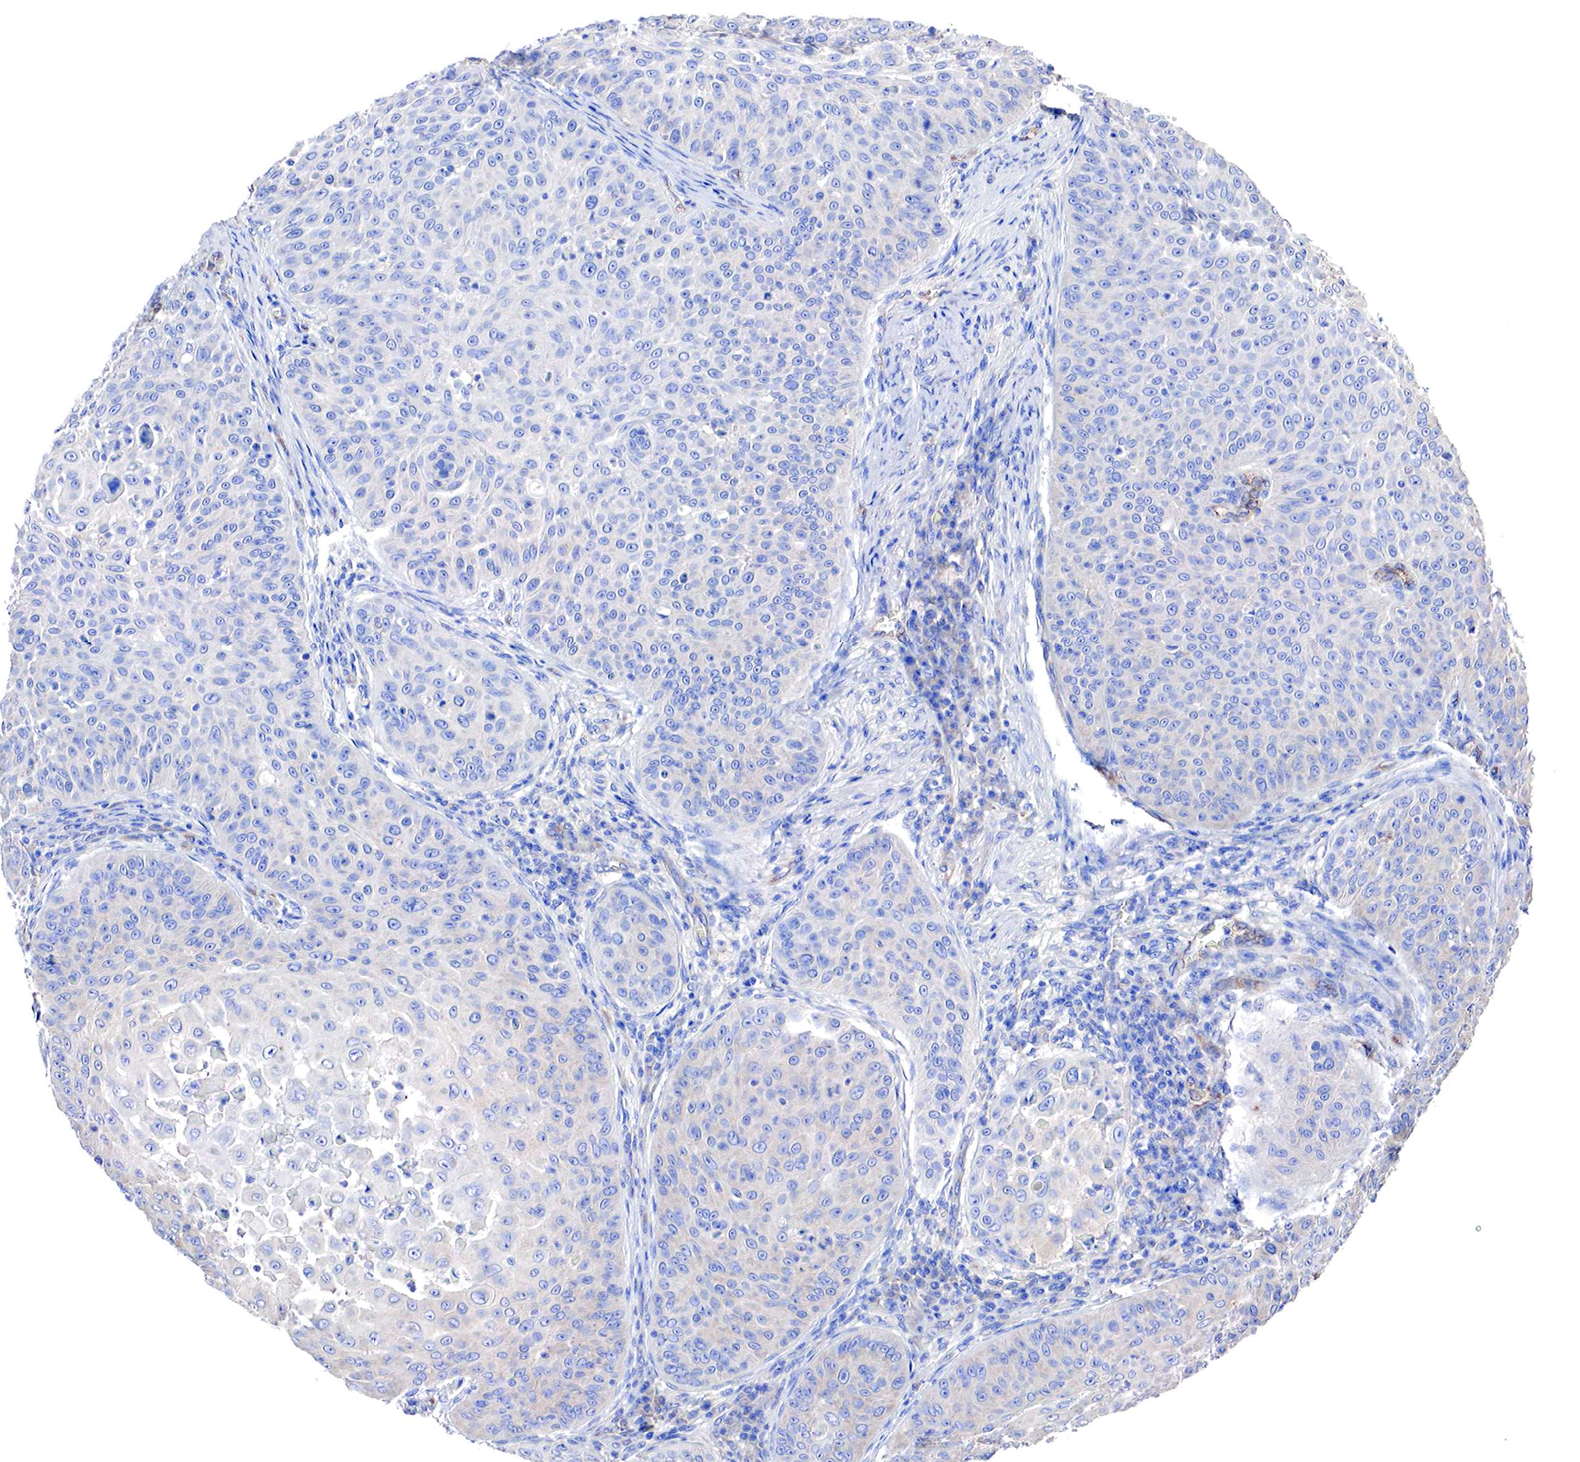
{"staining": {"intensity": "negative", "quantity": "none", "location": "none"}, "tissue": "skin cancer", "cell_type": "Tumor cells", "image_type": "cancer", "snomed": [{"axis": "morphology", "description": "Squamous cell carcinoma, NOS"}, {"axis": "topography", "description": "Skin"}], "caption": "This is an immunohistochemistry (IHC) histopathology image of squamous cell carcinoma (skin). There is no staining in tumor cells.", "gene": "RDX", "patient": {"sex": "male", "age": 82}}